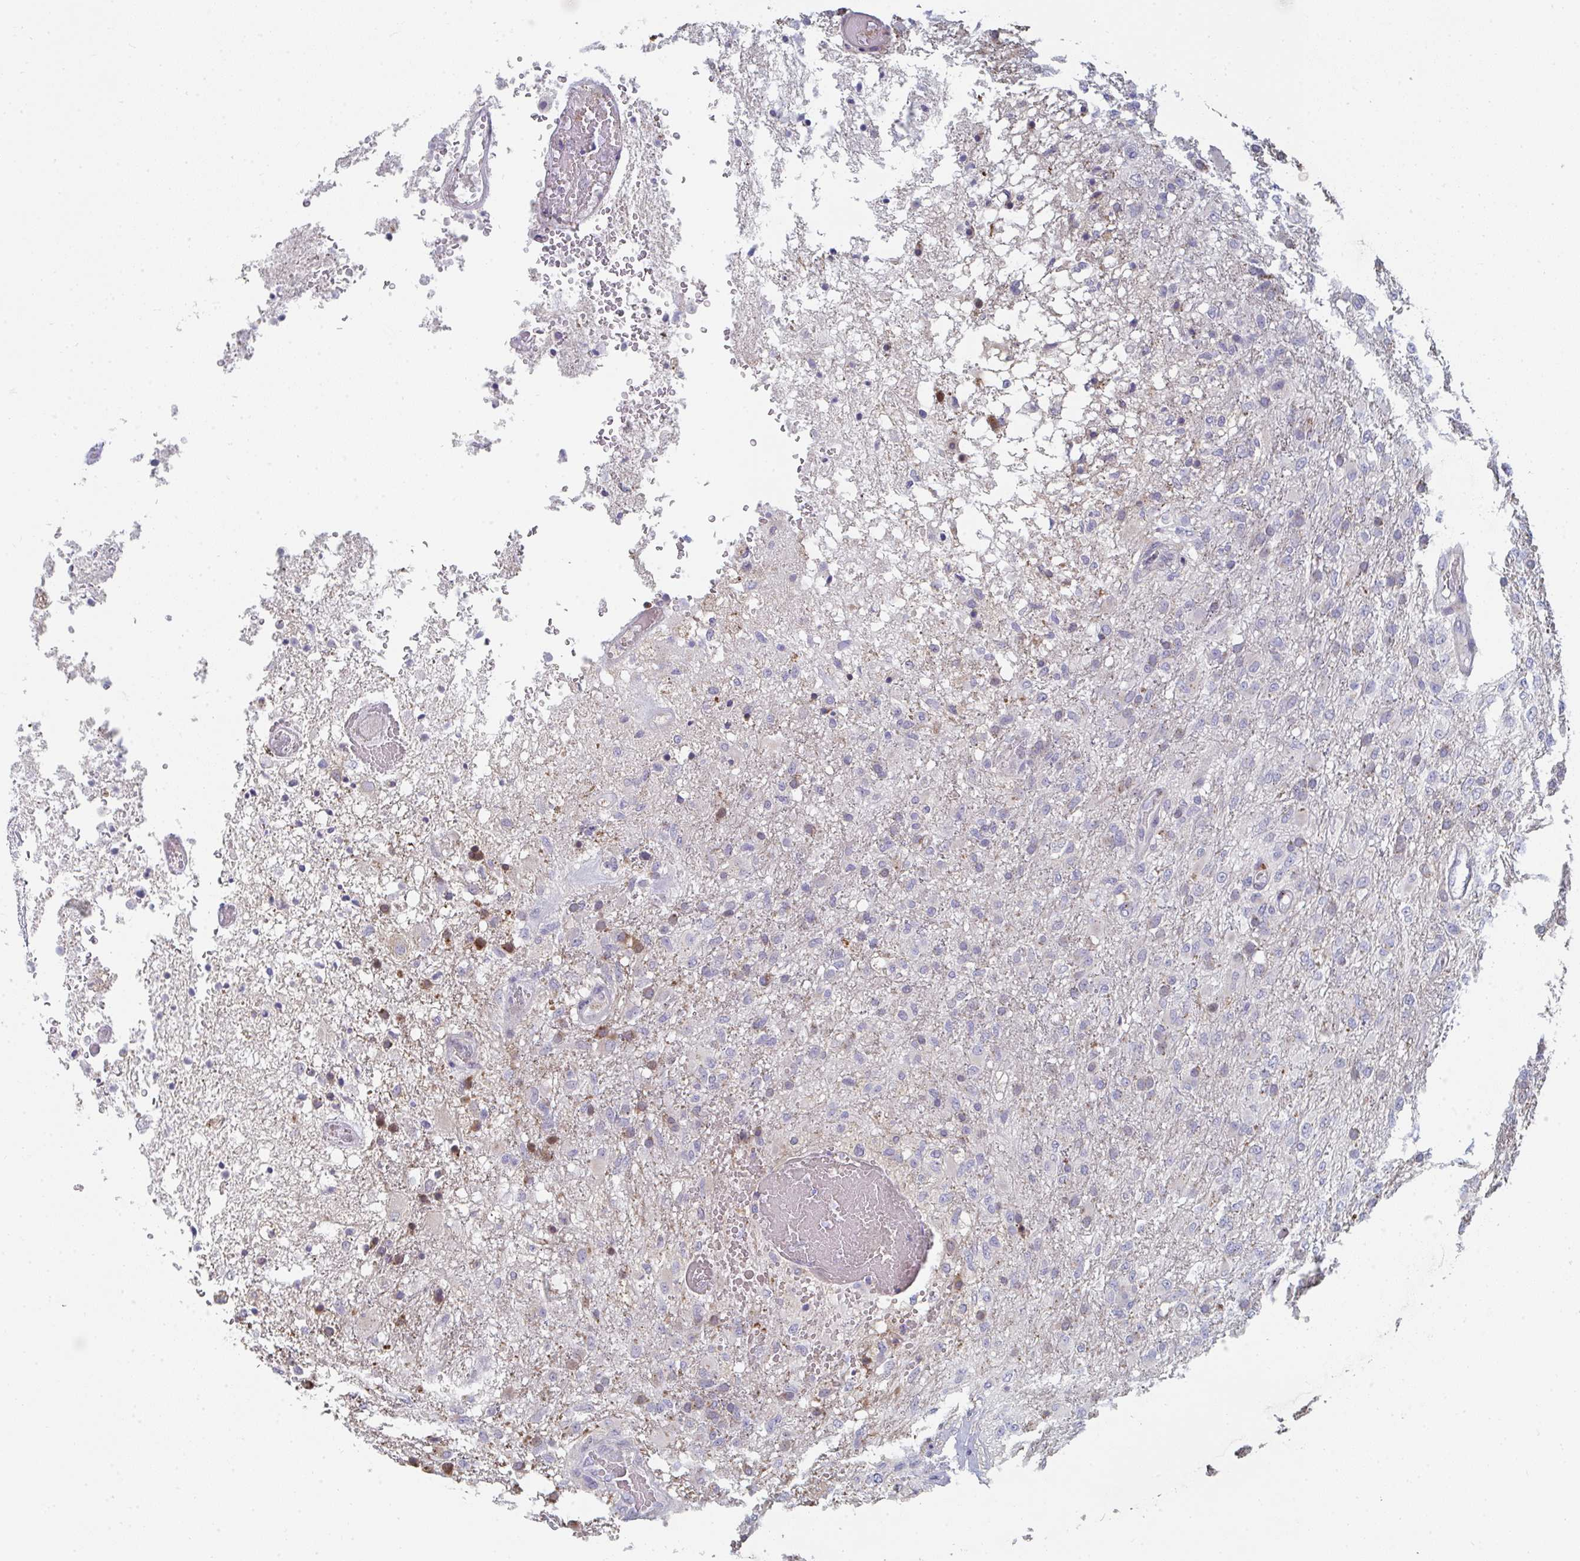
{"staining": {"intensity": "negative", "quantity": "none", "location": "none"}, "tissue": "glioma", "cell_type": "Tumor cells", "image_type": "cancer", "snomed": [{"axis": "morphology", "description": "Glioma, malignant, High grade"}, {"axis": "topography", "description": "Brain"}], "caption": "DAB immunohistochemical staining of glioma reveals no significant expression in tumor cells.", "gene": "PSMG1", "patient": {"sex": "female", "age": 74}}